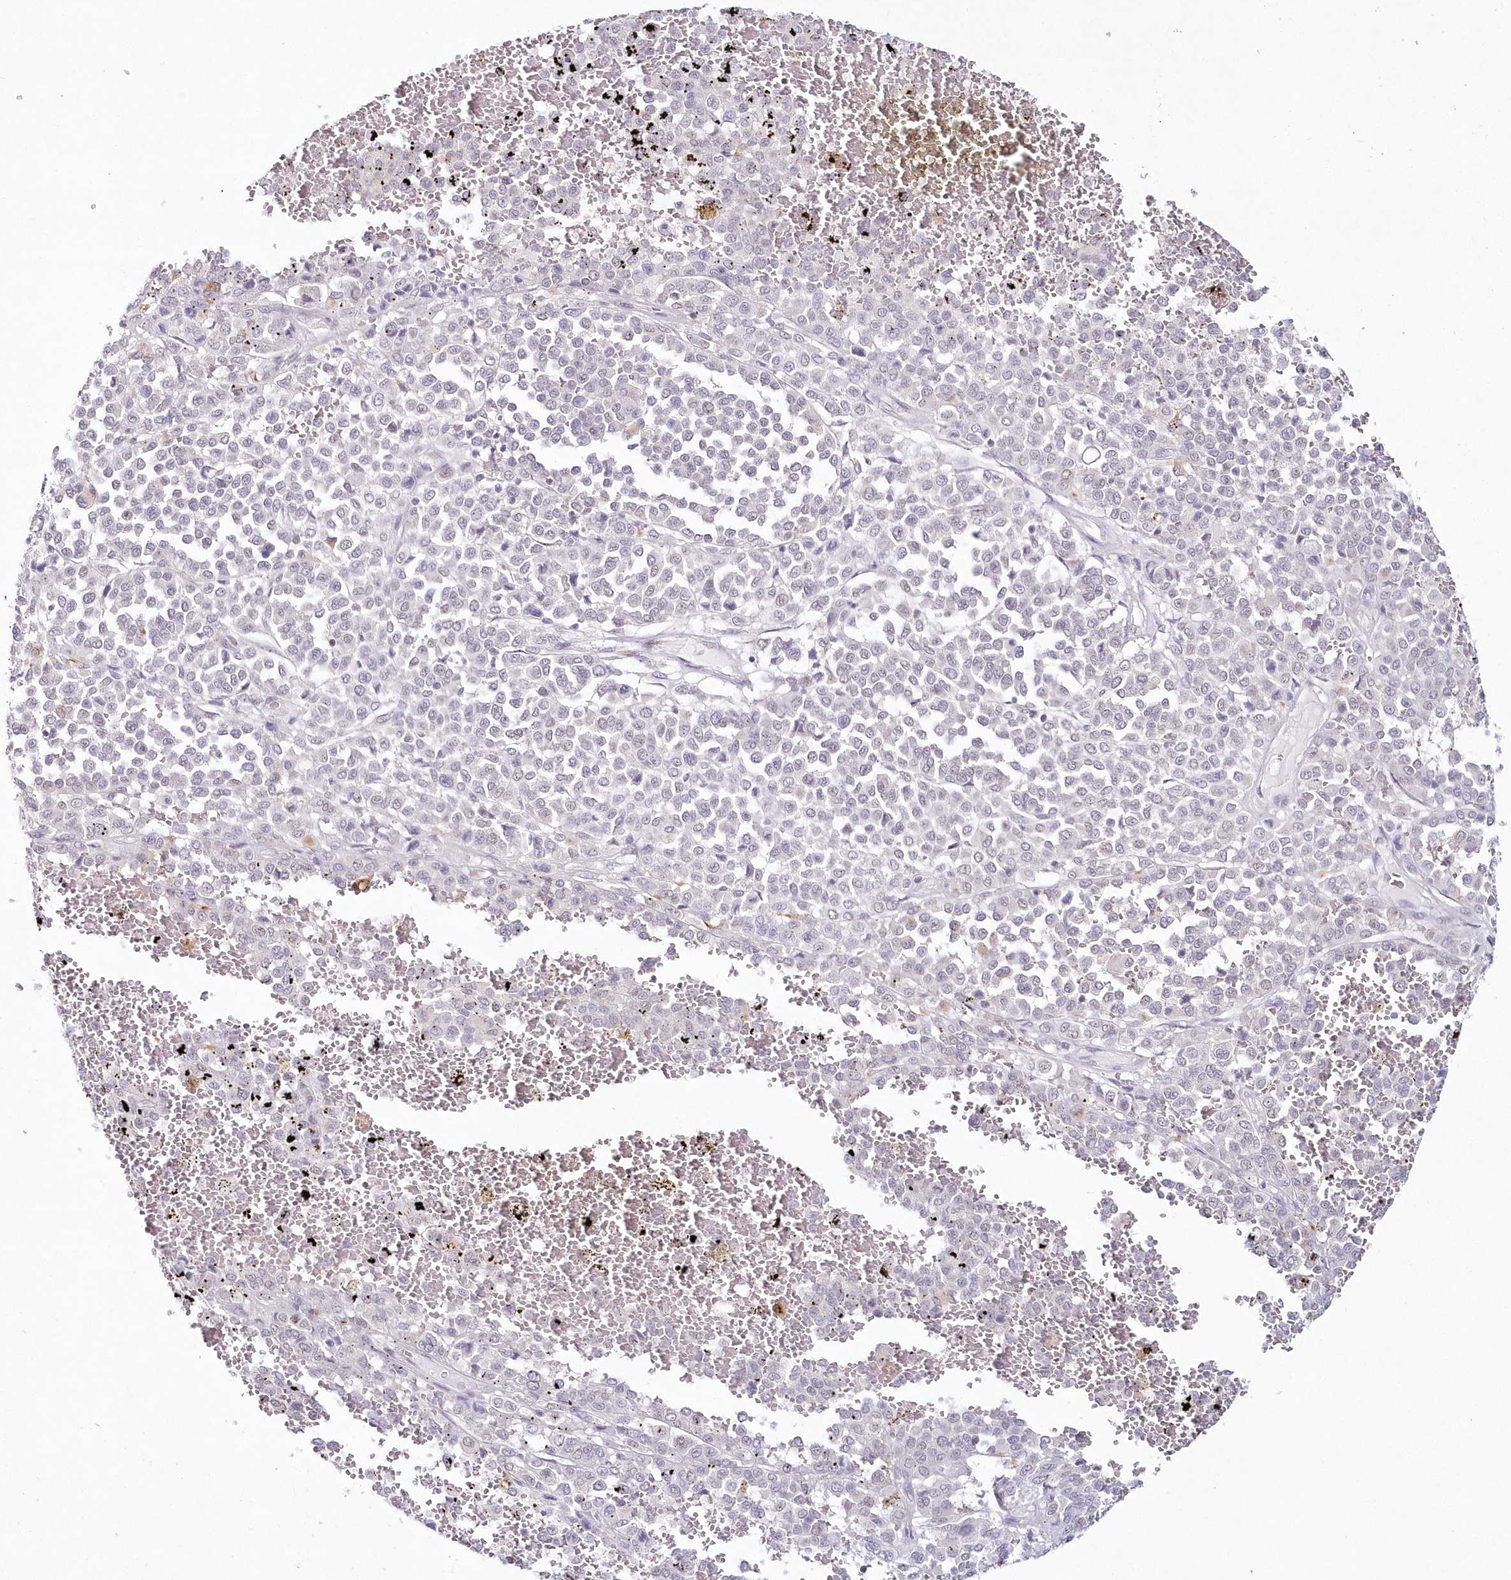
{"staining": {"intensity": "negative", "quantity": "none", "location": "none"}, "tissue": "melanoma", "cell_type": "Tumor cells", "image_type": "cancer", "snomed": [{"axis": "morphology", "description": "Malignant melanoma, Metastatic site"}, {"axis": "topography", "description": "Pancreas"}], "caption": "High magnification brightfield microscopy of melanoma stained with DAB (brown) and counterstained with hematoxylin (blue): tumor cells show no significant staining.", "gene": "HYCC2", "patient": {"sex": "female", "age": 30}}